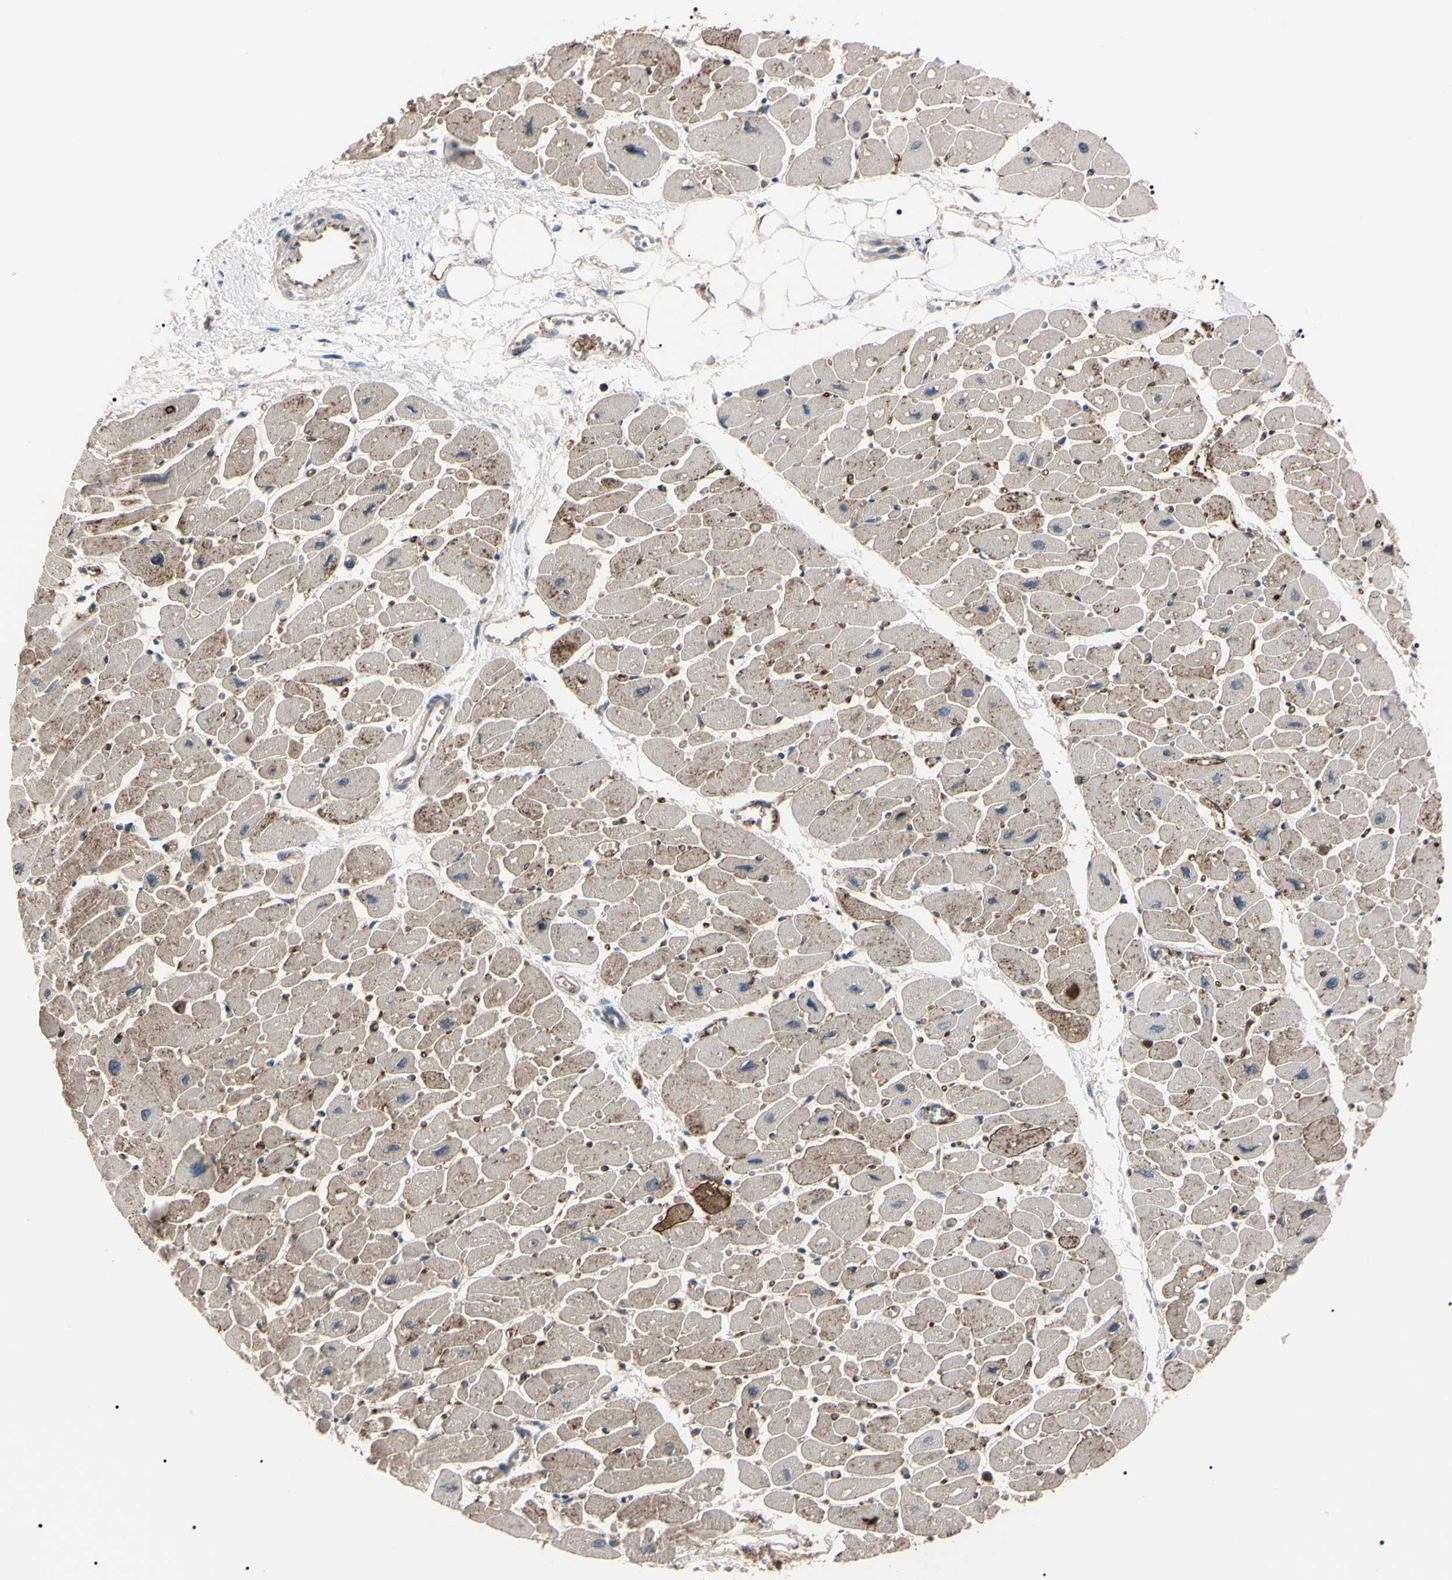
{"staining": {"intensity": "weak", "quantity": ">75%", "location": "cytoplasmic/membranous"}, "tissue": "heart muscle", "cell_type": "Cardiomyocytes", "image_type": "normal", "snomed": [{"axis": "morphology", "description": "Normal tissue, NOS"}, {"axis": "topography", "description": "Heart"}], "caption": "An image showing weak cytoplasmic/membranous staining in approximately >75% of cardiomyocytes in unremarkable heart muscle, as visualized by brown immunohistochemical staining.", "gene": "TRAF5", "patient": {"sex": "female", "age": 54}}